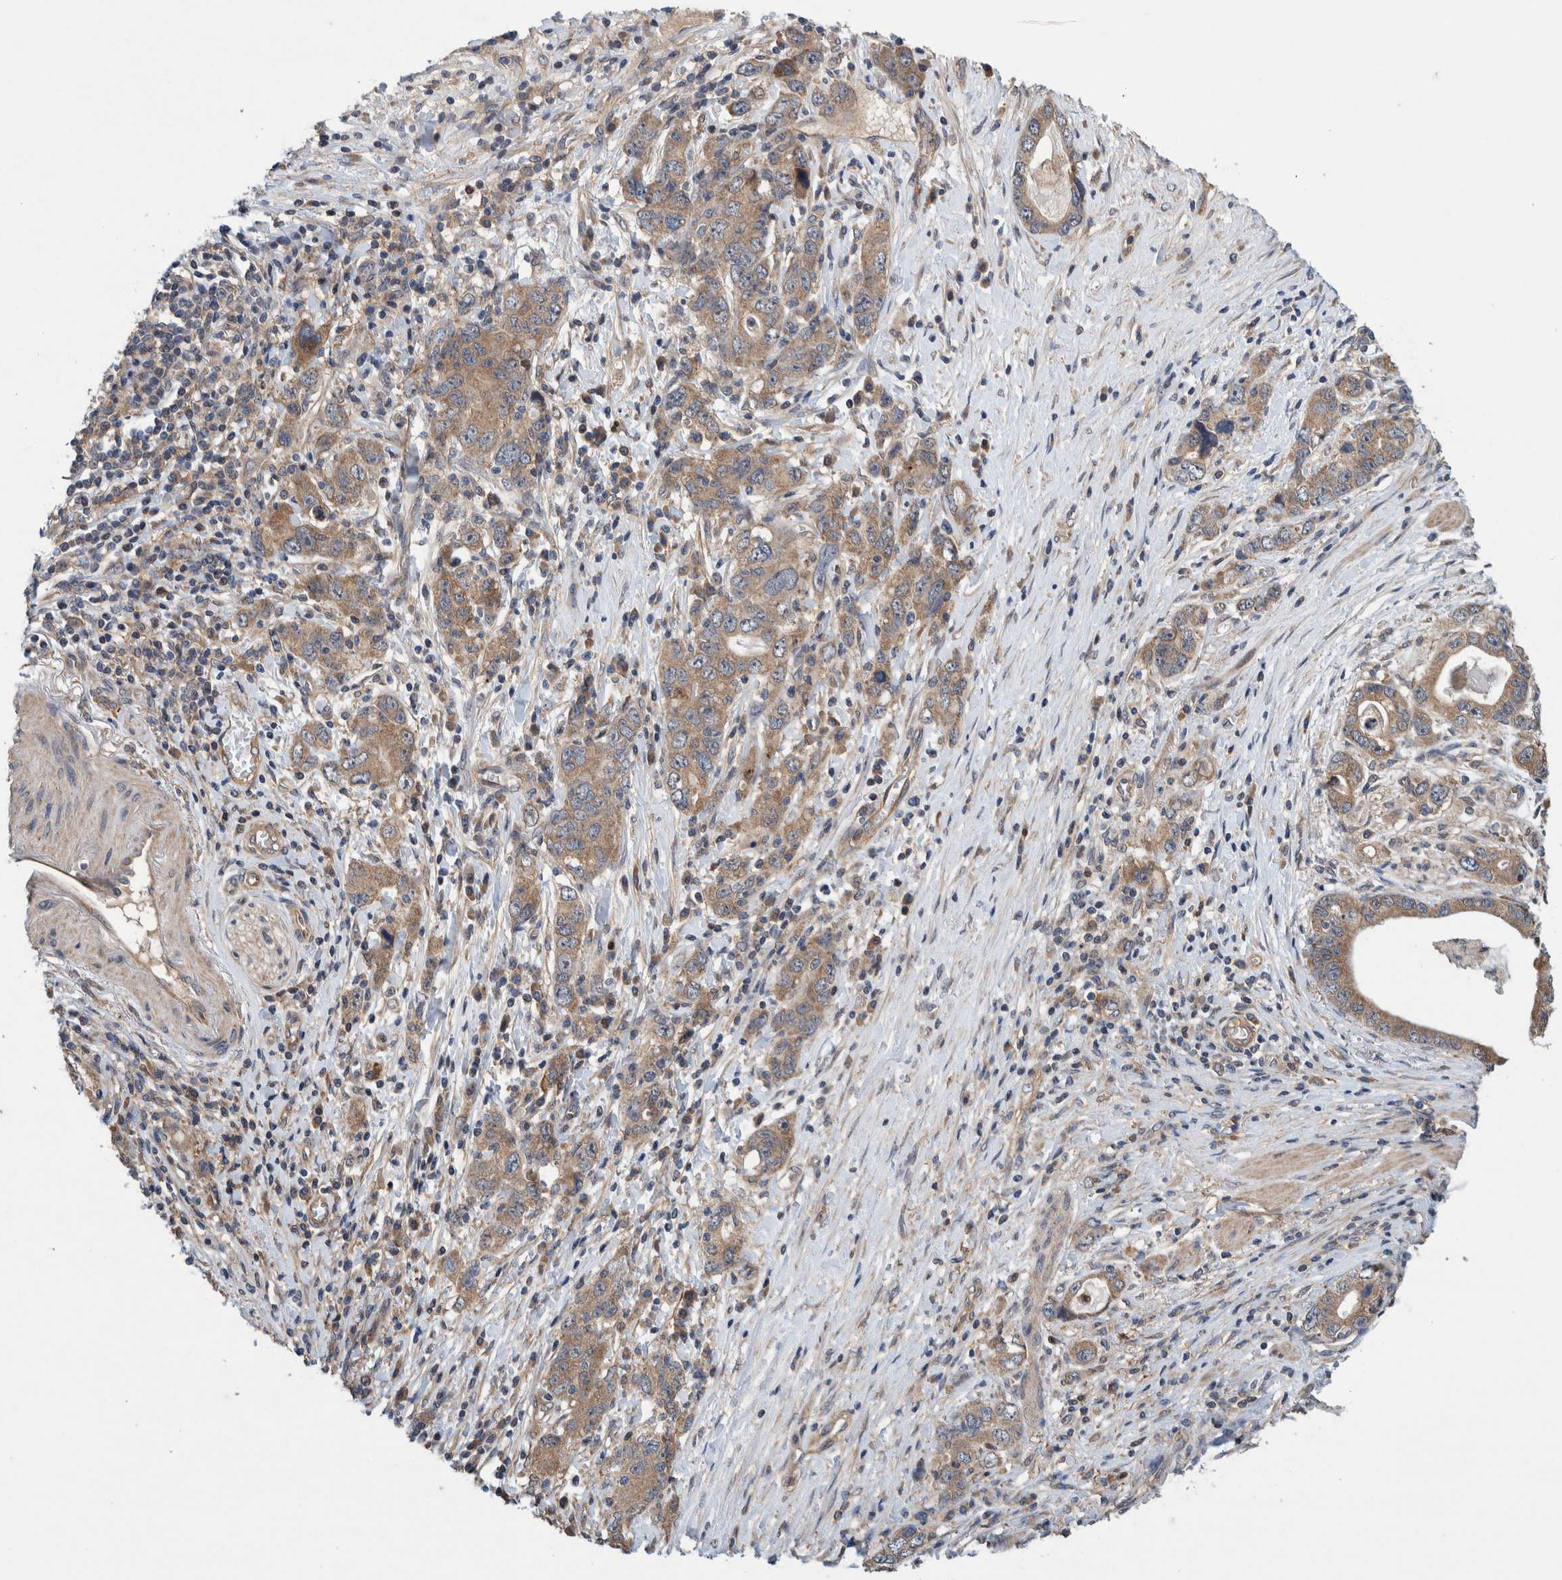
{"staining": {"intensity": "weak", "quantity": ">75%", "location": "cytoplasmic/membranous"}, "tissue": "stomach cancer", "cell_type": "Tumor cells", "image_type": "cancer", "snomed": [{"axis": "morphology", "description": "Adenocarcinoma, NOS"}, {"axis": "topography", "description": "Stomach, lower"}], "caption": "This is an image of immunohistochemistry staining of stomach cancer, which shows weak positivity in the cytoplasmic/membranous of tumor cells.", "gene": "PIK3R6", "patient": {"sex": "female", "age": 93}}